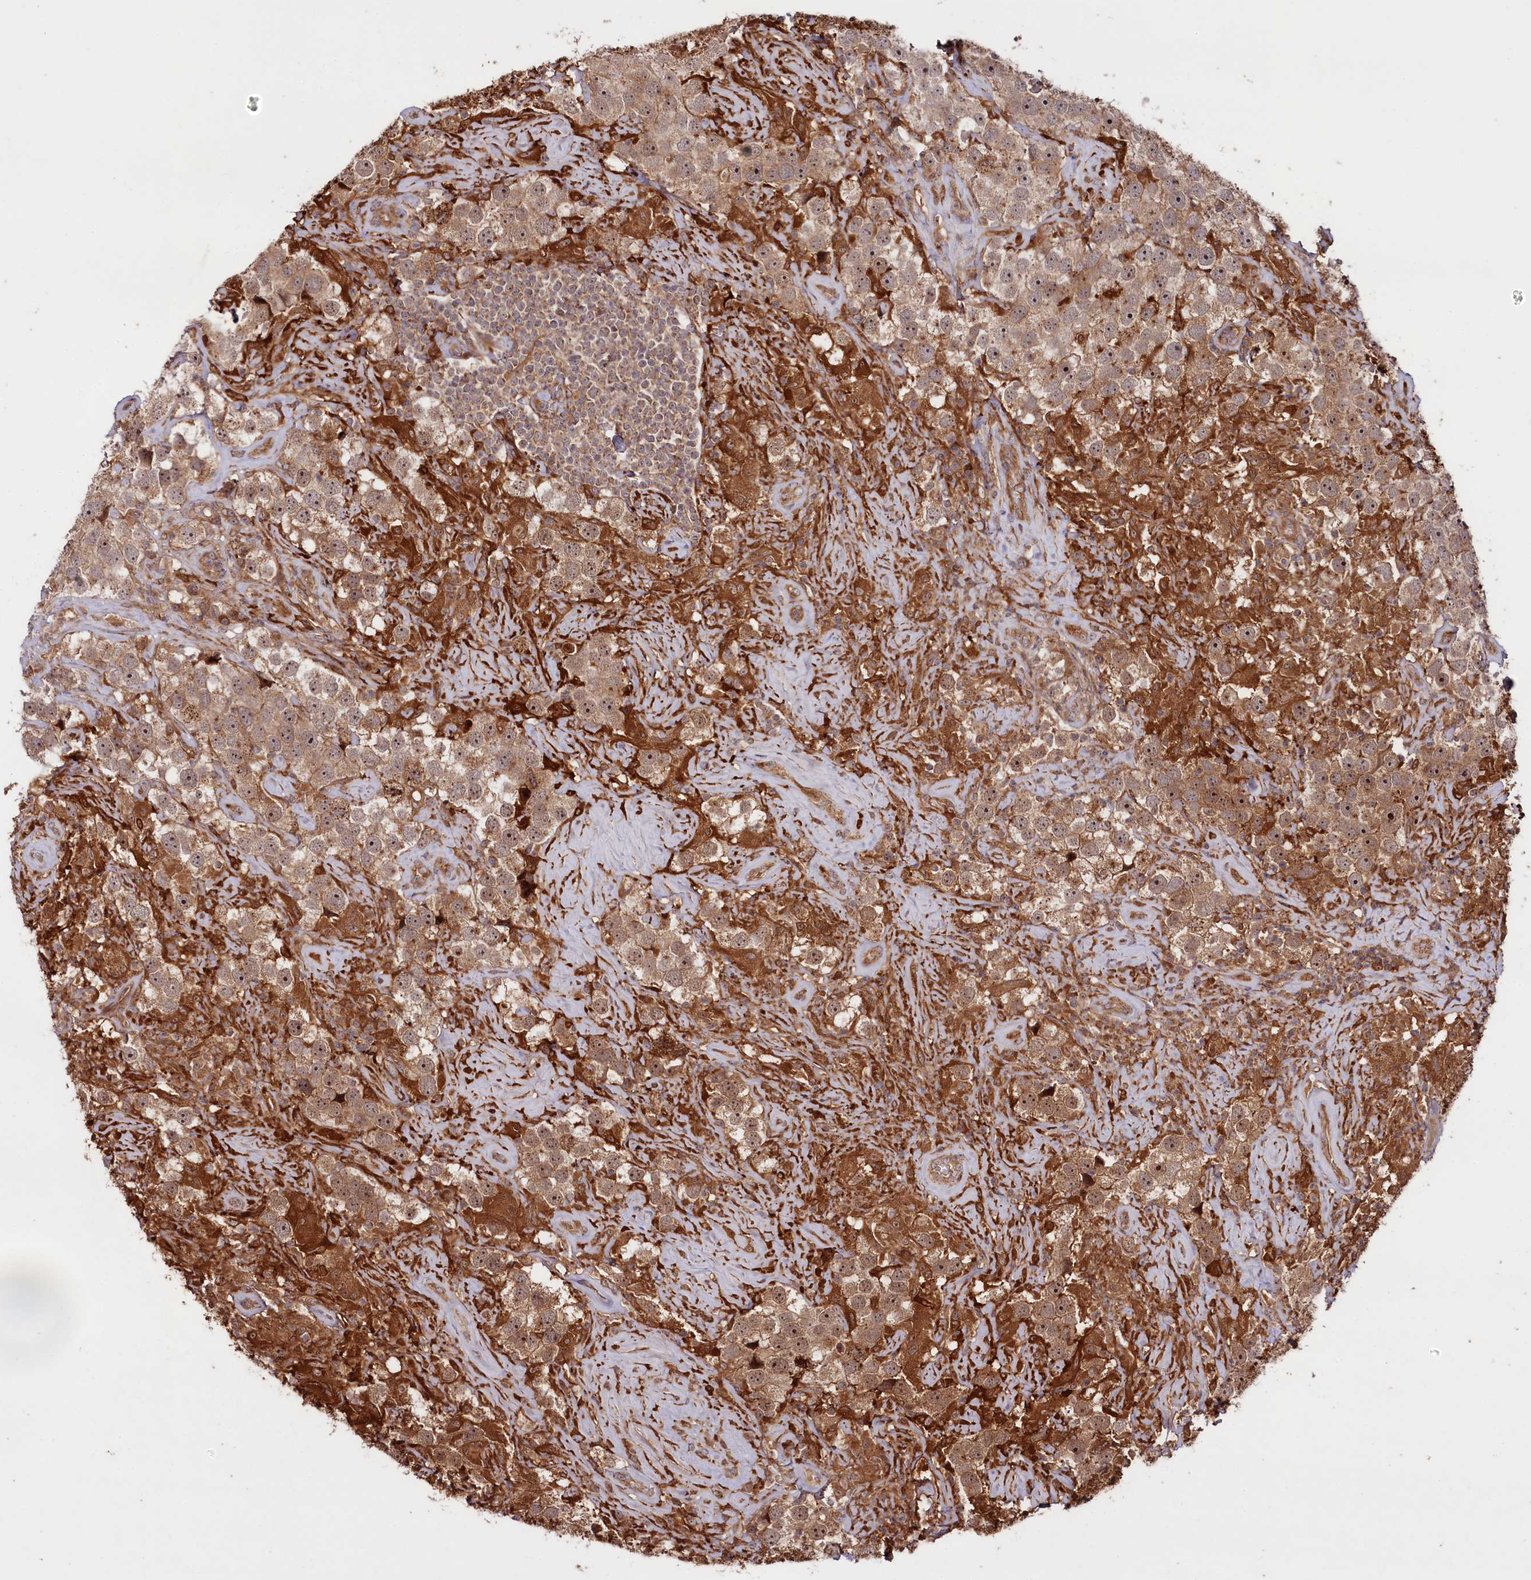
{"staining": {"intensity": "moderate", "quantity": ">75%", "location": "cytoplasmic/membranous,nuclear"}, "tissue": "testis cancer", "cell_type": "Tumor cells", "image_type": "cancer", "snomed": [{"axis": "morphology", "description": "Seminoma, NOS"}, {"axis": "topography", "description": "Testis"}], "caption": "Testis cancer (seminoma) tissue displays moderate cytoplasmic/membranous and nuclear expression in about >75% of tumor cells The protein of interest is shown in brown color, while the nuclei are stained blue.", "gene": "NEDD1", "patient": {"sex": "male", "age": 49}}